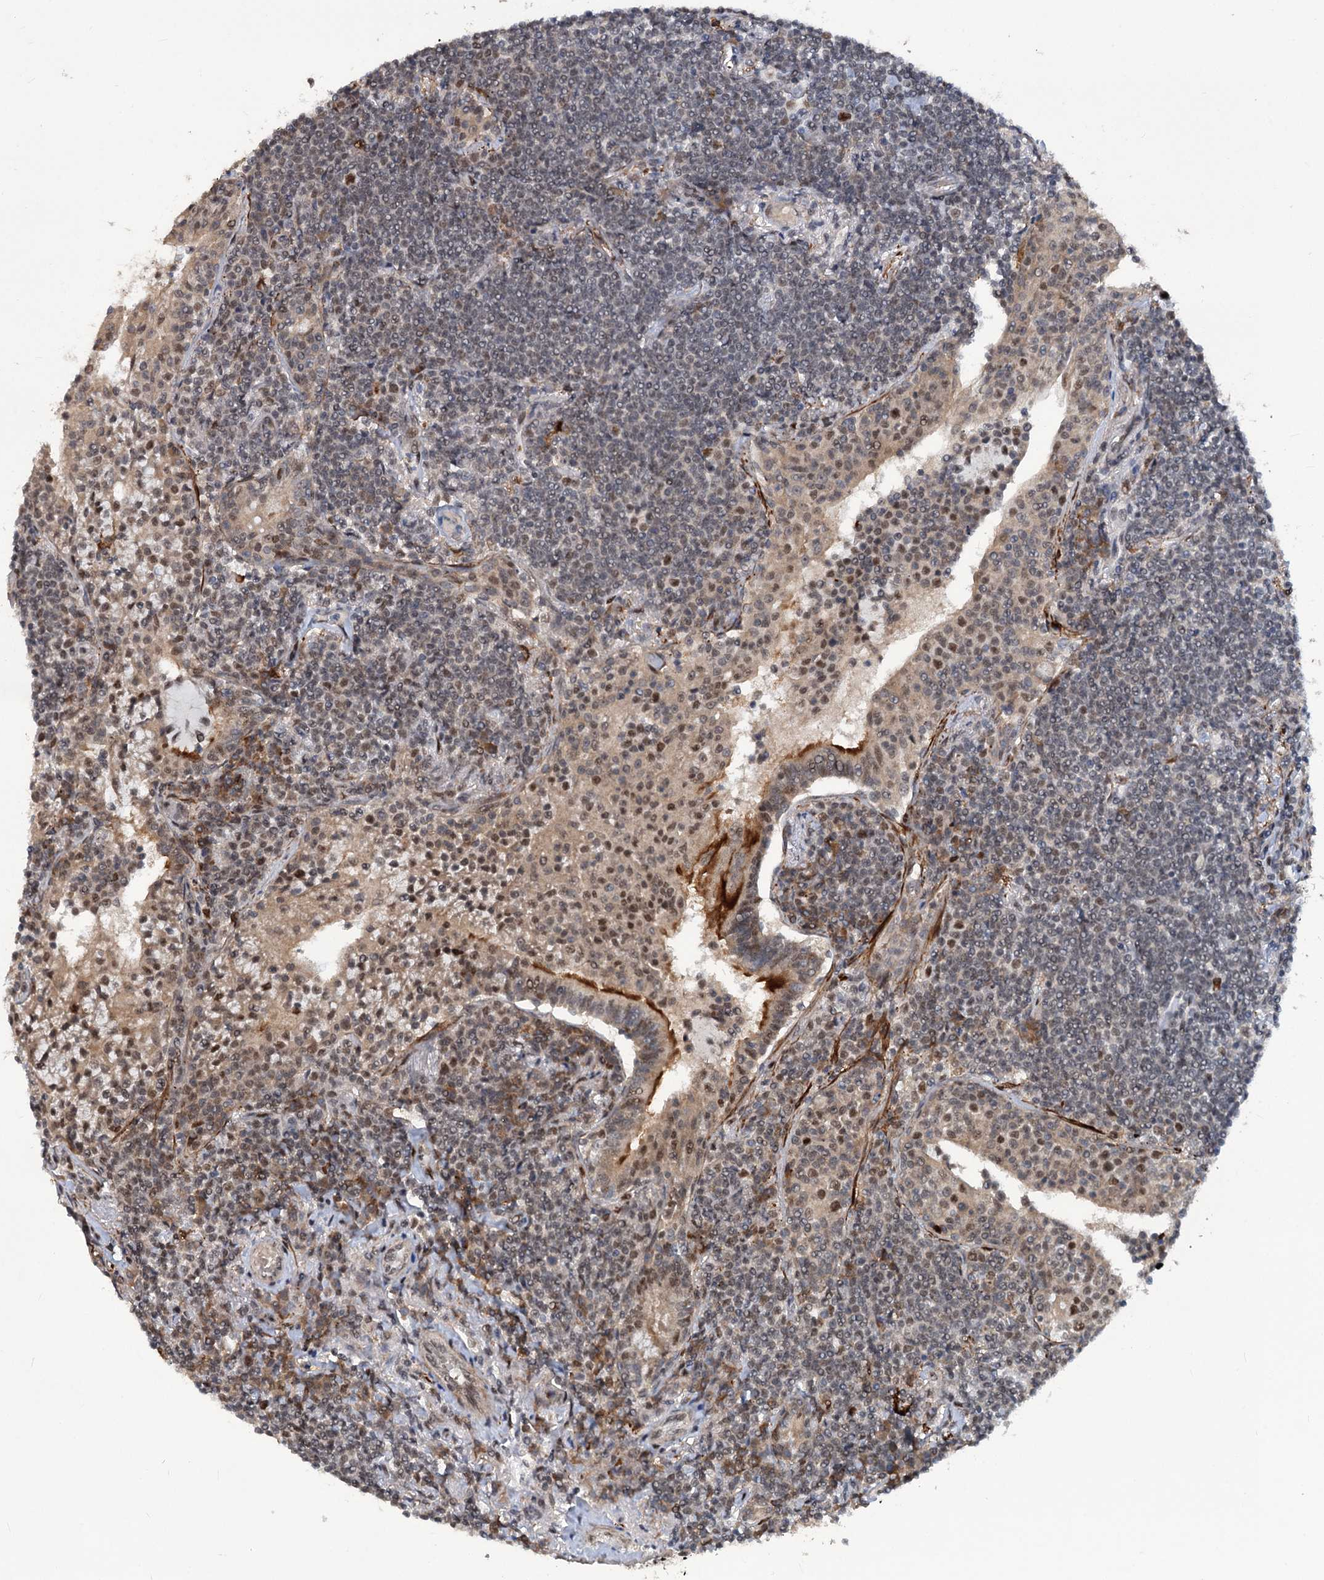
{"staining": {"intensity": "weak", "quantity": "<25%", "location": "nuclear"}, "tissue": "lymphoma", "cell_type": "Tumor cells", "image_type": "cancer", "snomed": [{"axis": "morphology", "description": "Malignant lymphoma, non-Hodgkin's type, Low grade"}, {"axis": "topography", "description": "Lung"}], "caption": "Tumor cells are negative for brown protein staining in lymphoma.", "gene": "PHF8", "patient": {"sex": "female", "age": 71}}